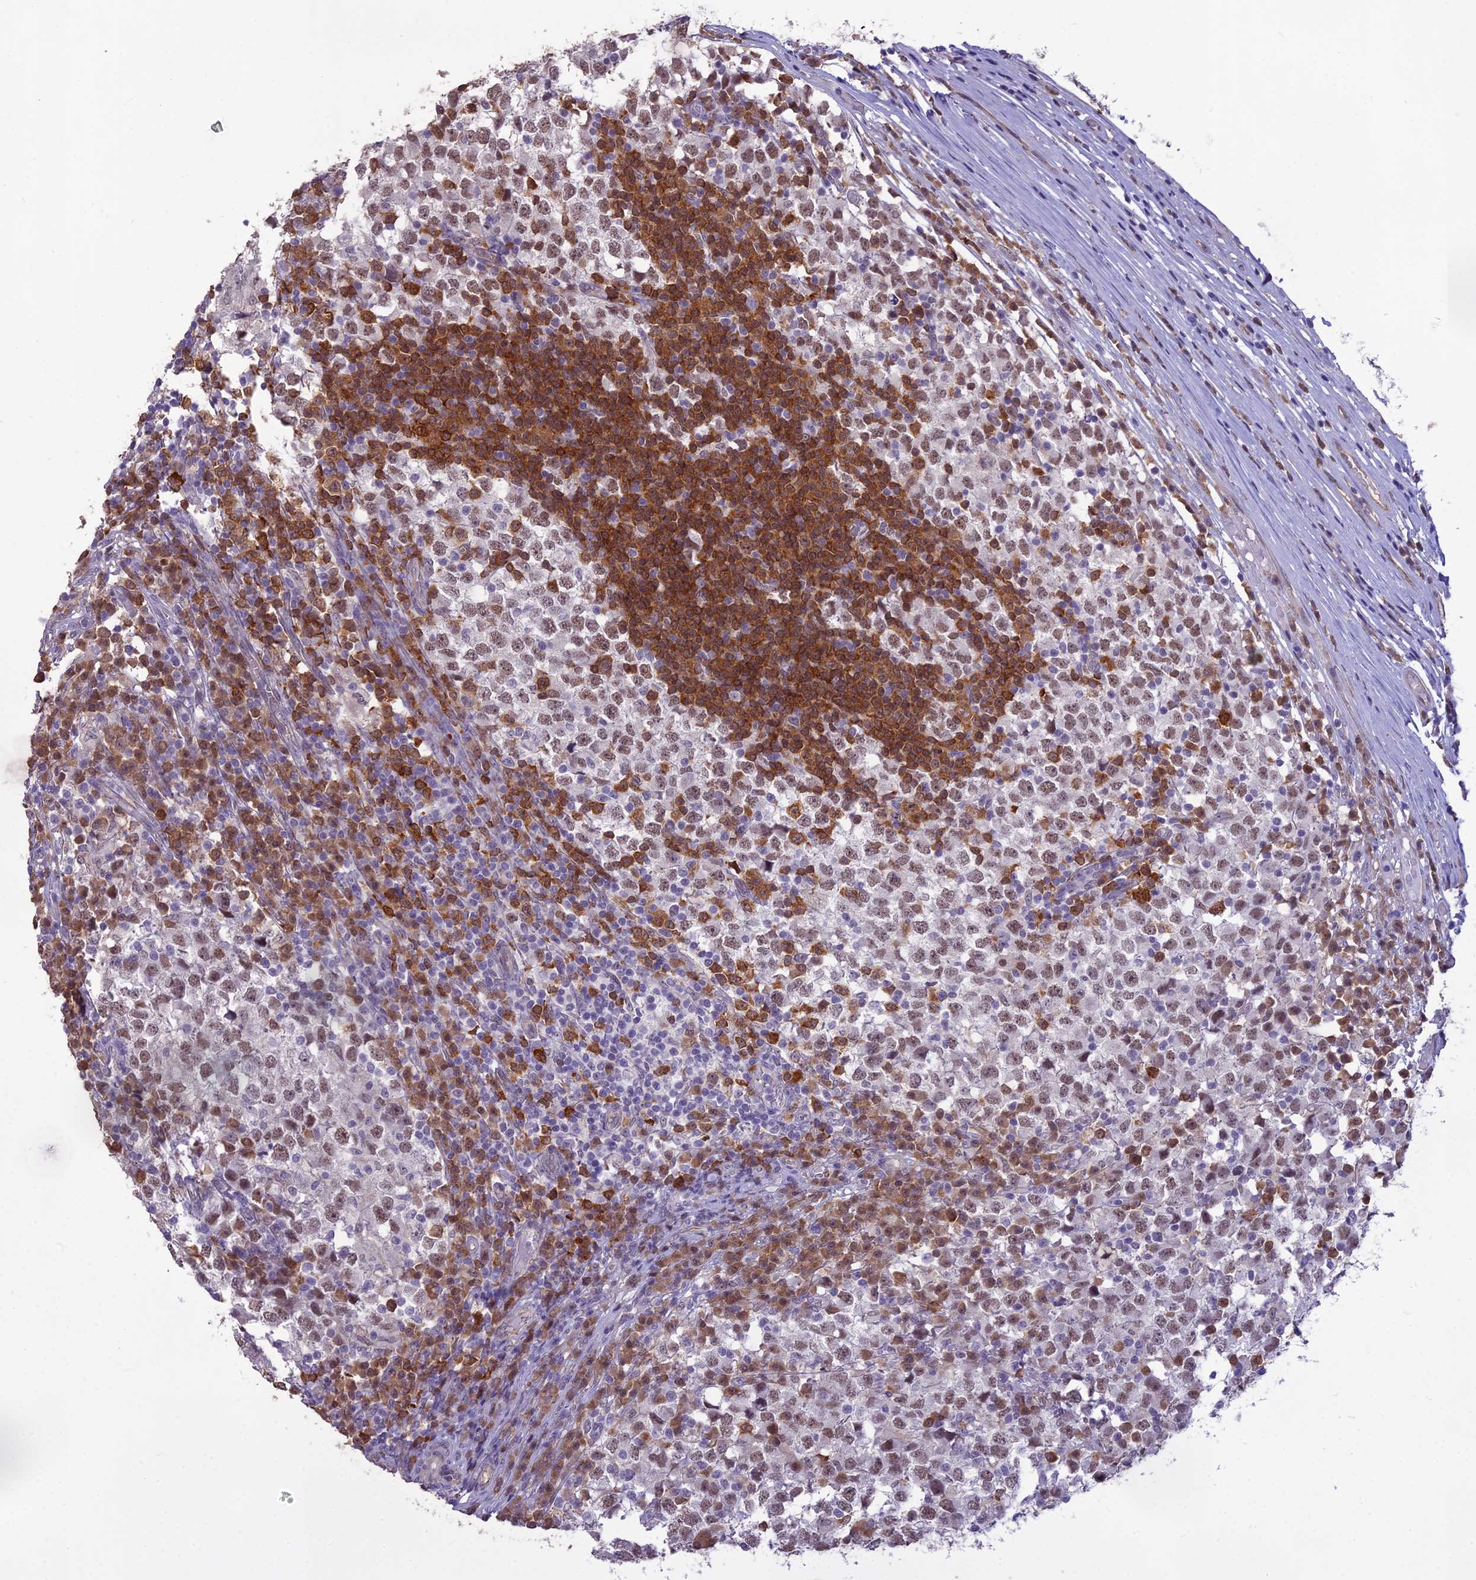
{"staining": {"intensity": "moderate", "quantity": ">75%", "location": "nuclear"}, "tissue": "testis cancer", "cell_type": "Tumor cells", "image_type": "cancer", "snomed": [{"axis": "morphology", "description": "Seminoma, NOS"}, {"axis": "topography", "description": "Testis"}], "caption": "Human testis cancer stained for a protein (brown) reveals moderate nuclear positive expression in about >75% of tumor cells.", "gene": "BLNK", "patient": {"sex": "male", "age": 65}}